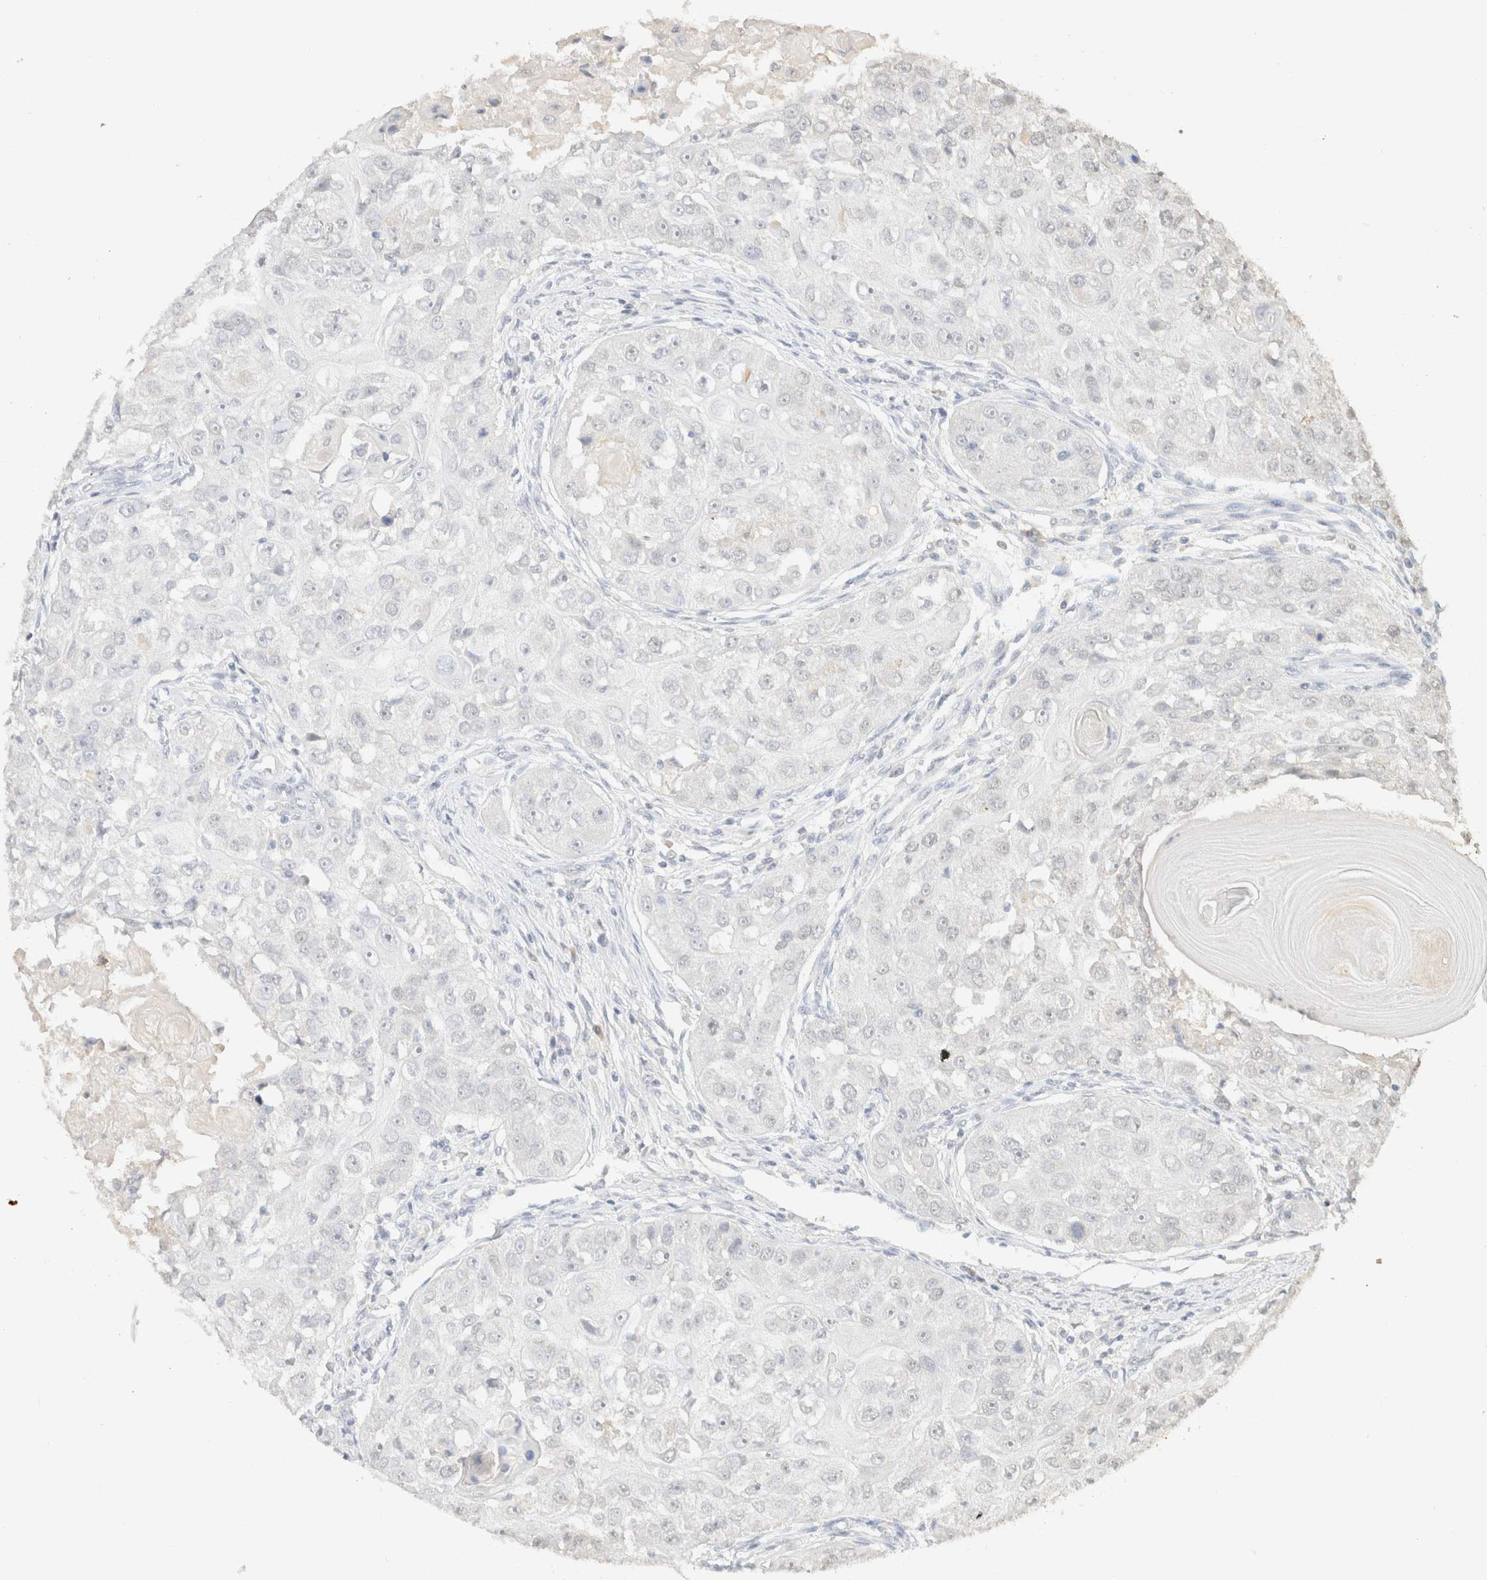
{"staining": {"intensity": "negative", "quantity": "none", "location": "none"}, "tissue": "head and neck cancer", "cell_type": "Tumor cells", "image_type": "cancer", "snomed": [{"axis": "morphology", "description": "Normal tissue, NOS"}, {"axis": "morphology", "description": "Squamous cell carcinoma, NOS"}, {"axis": "topography", "description": "Skeletal muscle"}, {"axis": "topography", "description": "Head-Neck"}], "caption": "Tumor cells show no significant protein expression in squamous cell carcinoma (head and neck).", "gene": "CPA1", "patient": {"sex": "male", "age": 51}}